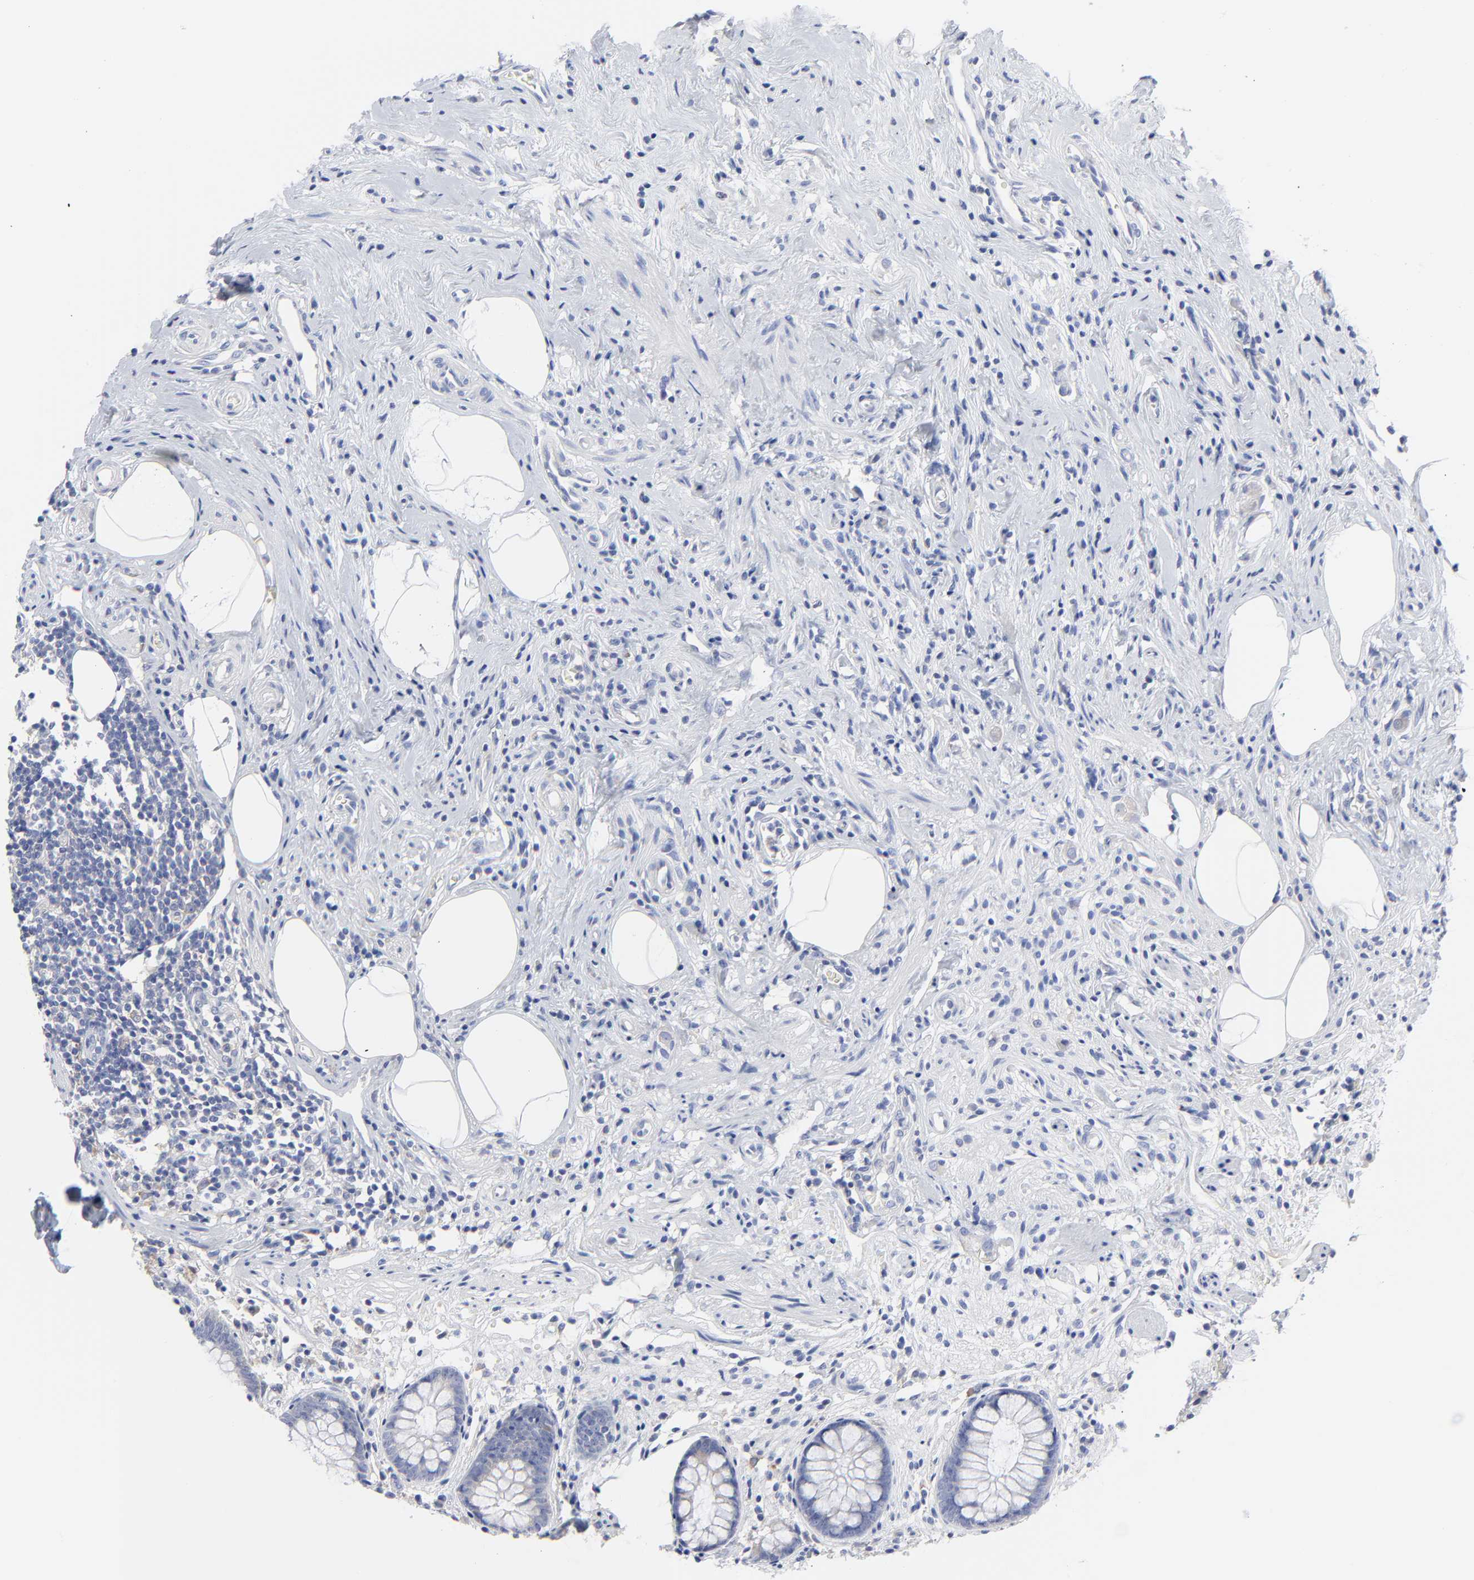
{"staining": {"intensity": "negative", "quantity": "none", "location": "none"}, "tissue": "appendix", "cell_type": "Glandular cells", "image_type": "normal", "snomed": [{"axis": "morphology", "description": "Normal tissue, NOS"}, {"axis": "topography", "description": "Appendix"}], "caption": "Immunohistochemistry micrograph of unremarkable human appendix stained for a protein (brown), which displays no expression in glandular cells.", "gene": "STAT2", "patient": {"sex": "male", "age": 38}}